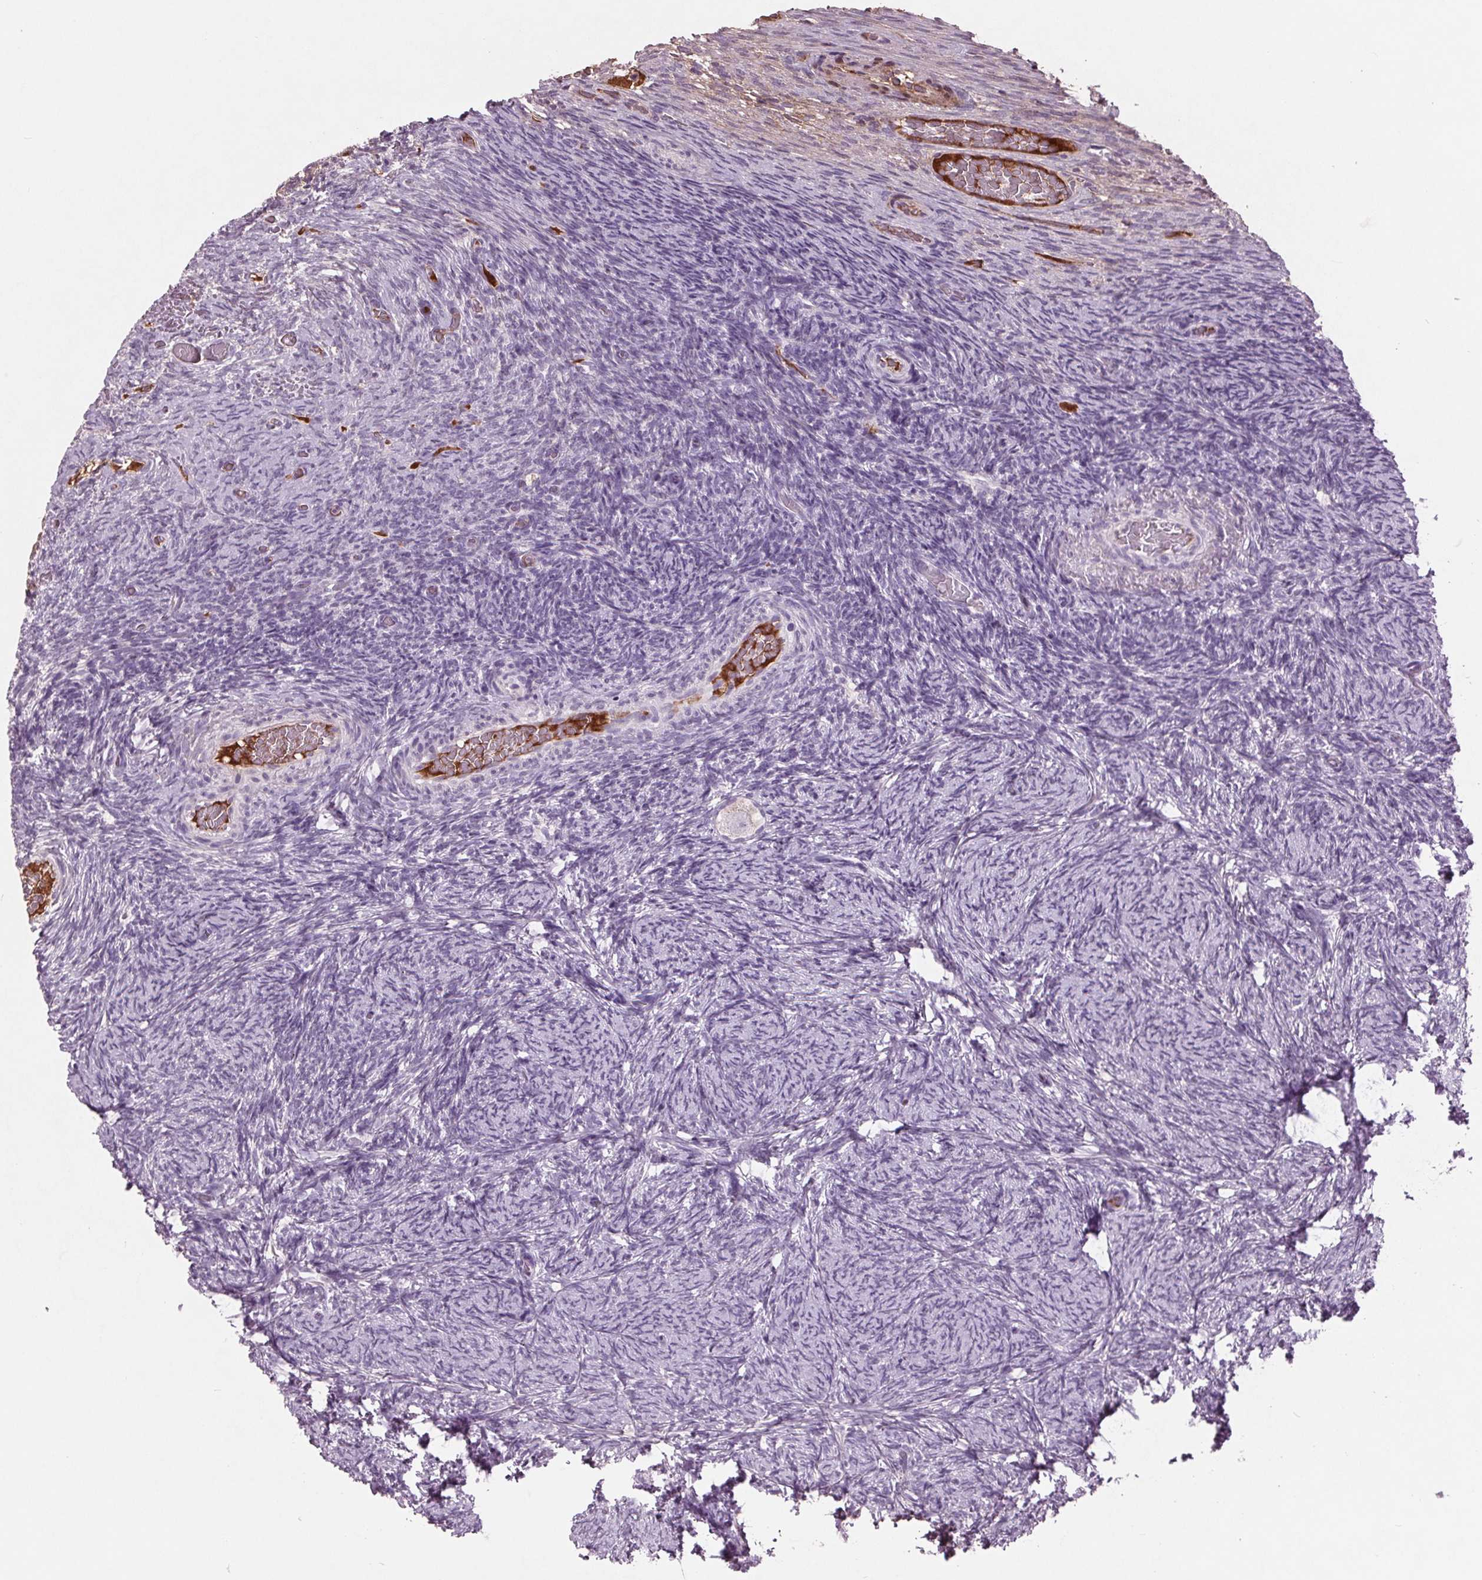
{"staining": {"intensity": "negative", "quantity": "none", "location": "none"}, "tissue": "ovary", "cell_type": "Follicle cells", "image_type": "normal", "snomed": [{"axis": "morphology", "description": "Normal tissue, NOS"}, {"axis": "topography", "description": "Ovary"}], "caption": "A histopathology image of human ovary is negative for staining in follicle cells. Nuclei are stained in blue.", "gene": "C6", "patient": {"sex": "female", "age": 34}}